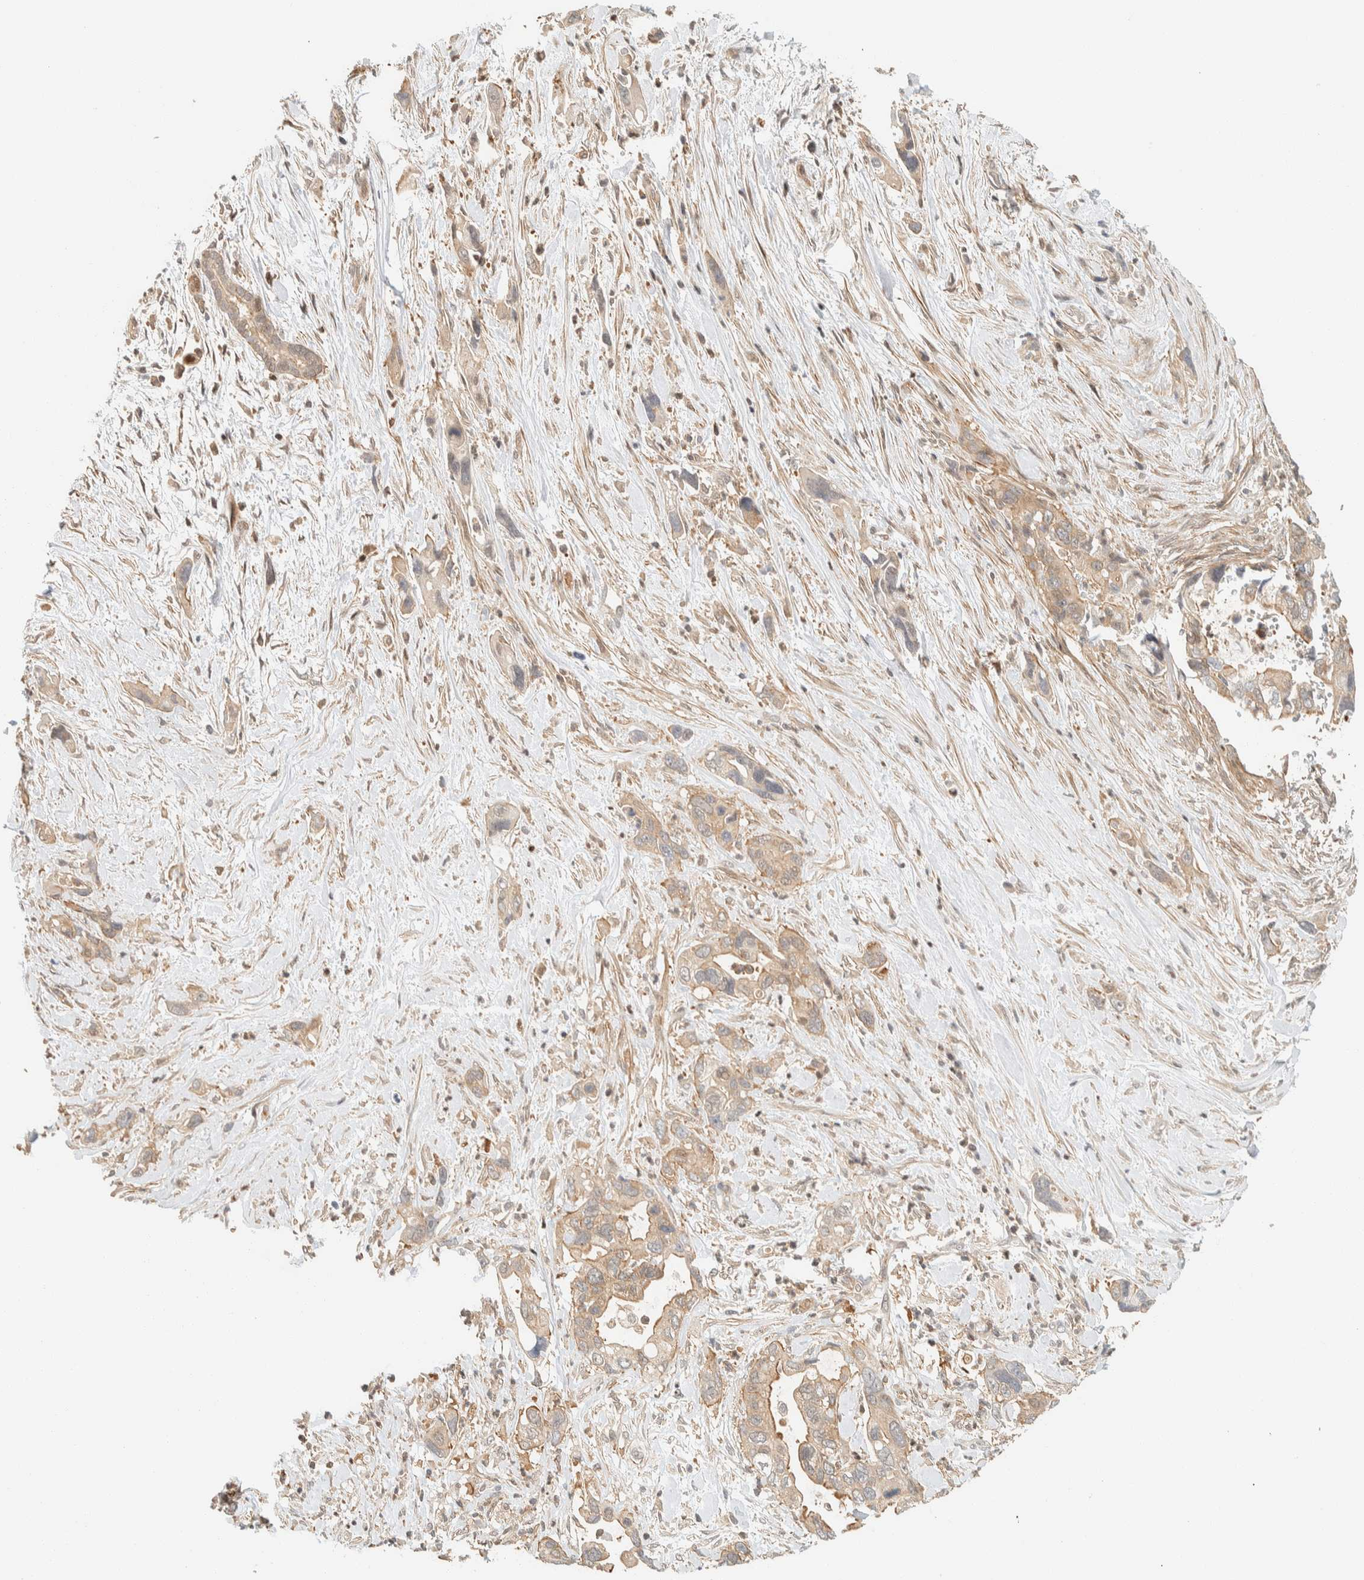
{"staining": {"intensity": "weak", "quantity": ">75%", "location": "cytoplasmic/membranous"}, "tissue": "pancreatic cancer", "cell_type": "Tumor cells", "image_type": "cancer", "snomed": [{"axis": "morphology", "description": "Adenocarcinoma, NOS"}, {"axis": "topography", "description": "Pancreas"}], "caption": "Protein analysis of pancreatic cancer (adenocarcinoma) tissue shows weak cytoplasmic/membranous positivity in approximately >75% of tumor cells.", "gene": "ARFGEF1", "patient": {"sex": "female", "age": 70}}